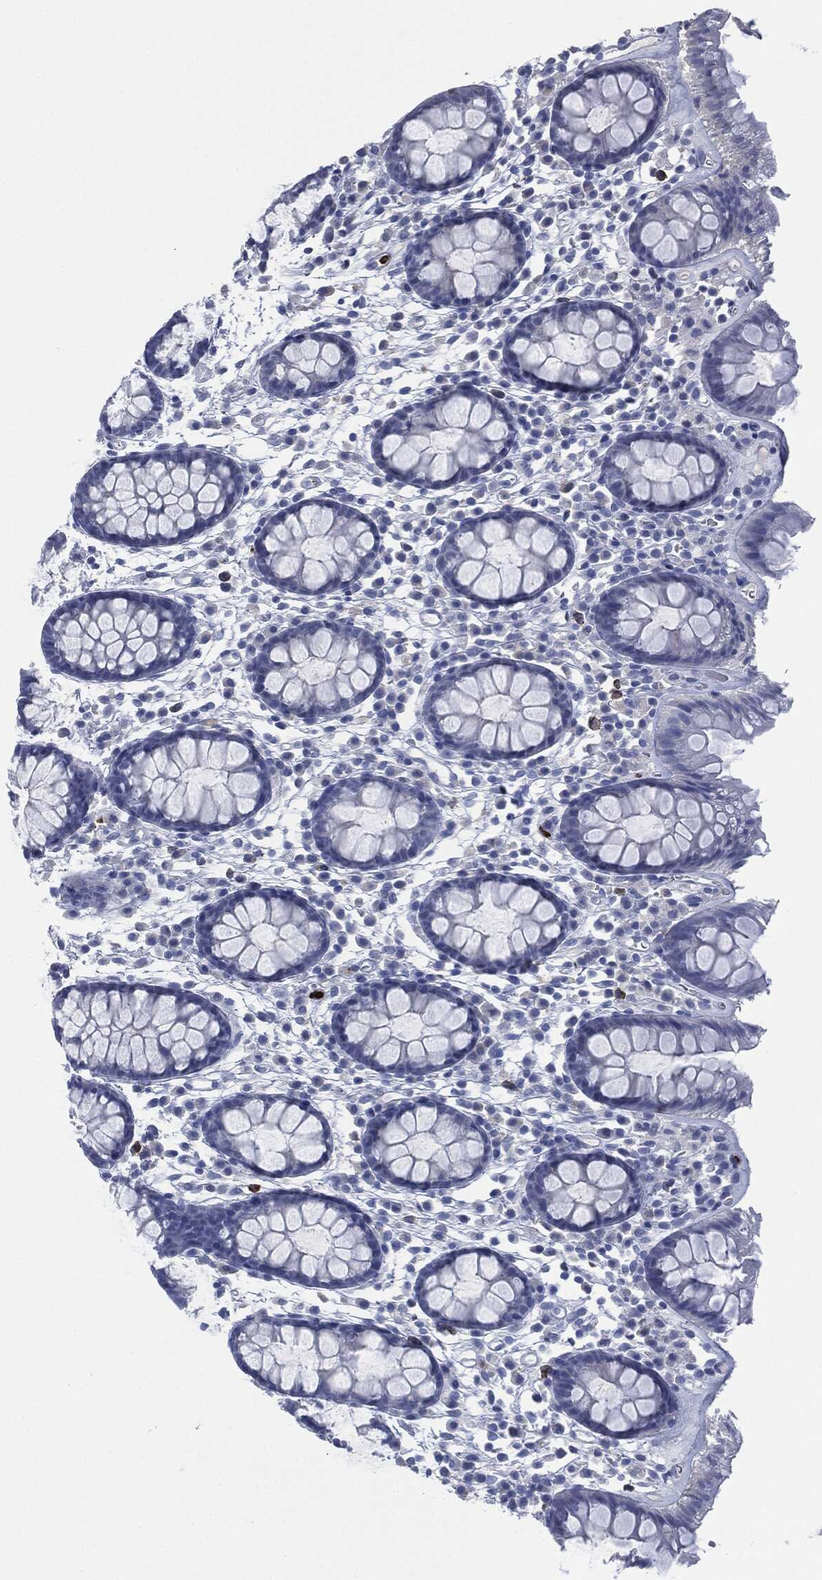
{"staining": {"intensity": "negative", "quantity": "none", "location": "none"}, "tissue": "colon", "cell_type": "Endothelial cells", "image_type": "normal", "snomed": [{"axis": "morphology", "description": "Normal tissue, NOS"}, {"axis": "topography", "description": "Colon"}], "caption": "Immunohistochemical staining of benign human colon displays no significant expression in endothelial cells.", "gene": "CEACAM8", "patient": {"sex": "male", "age": 76}}